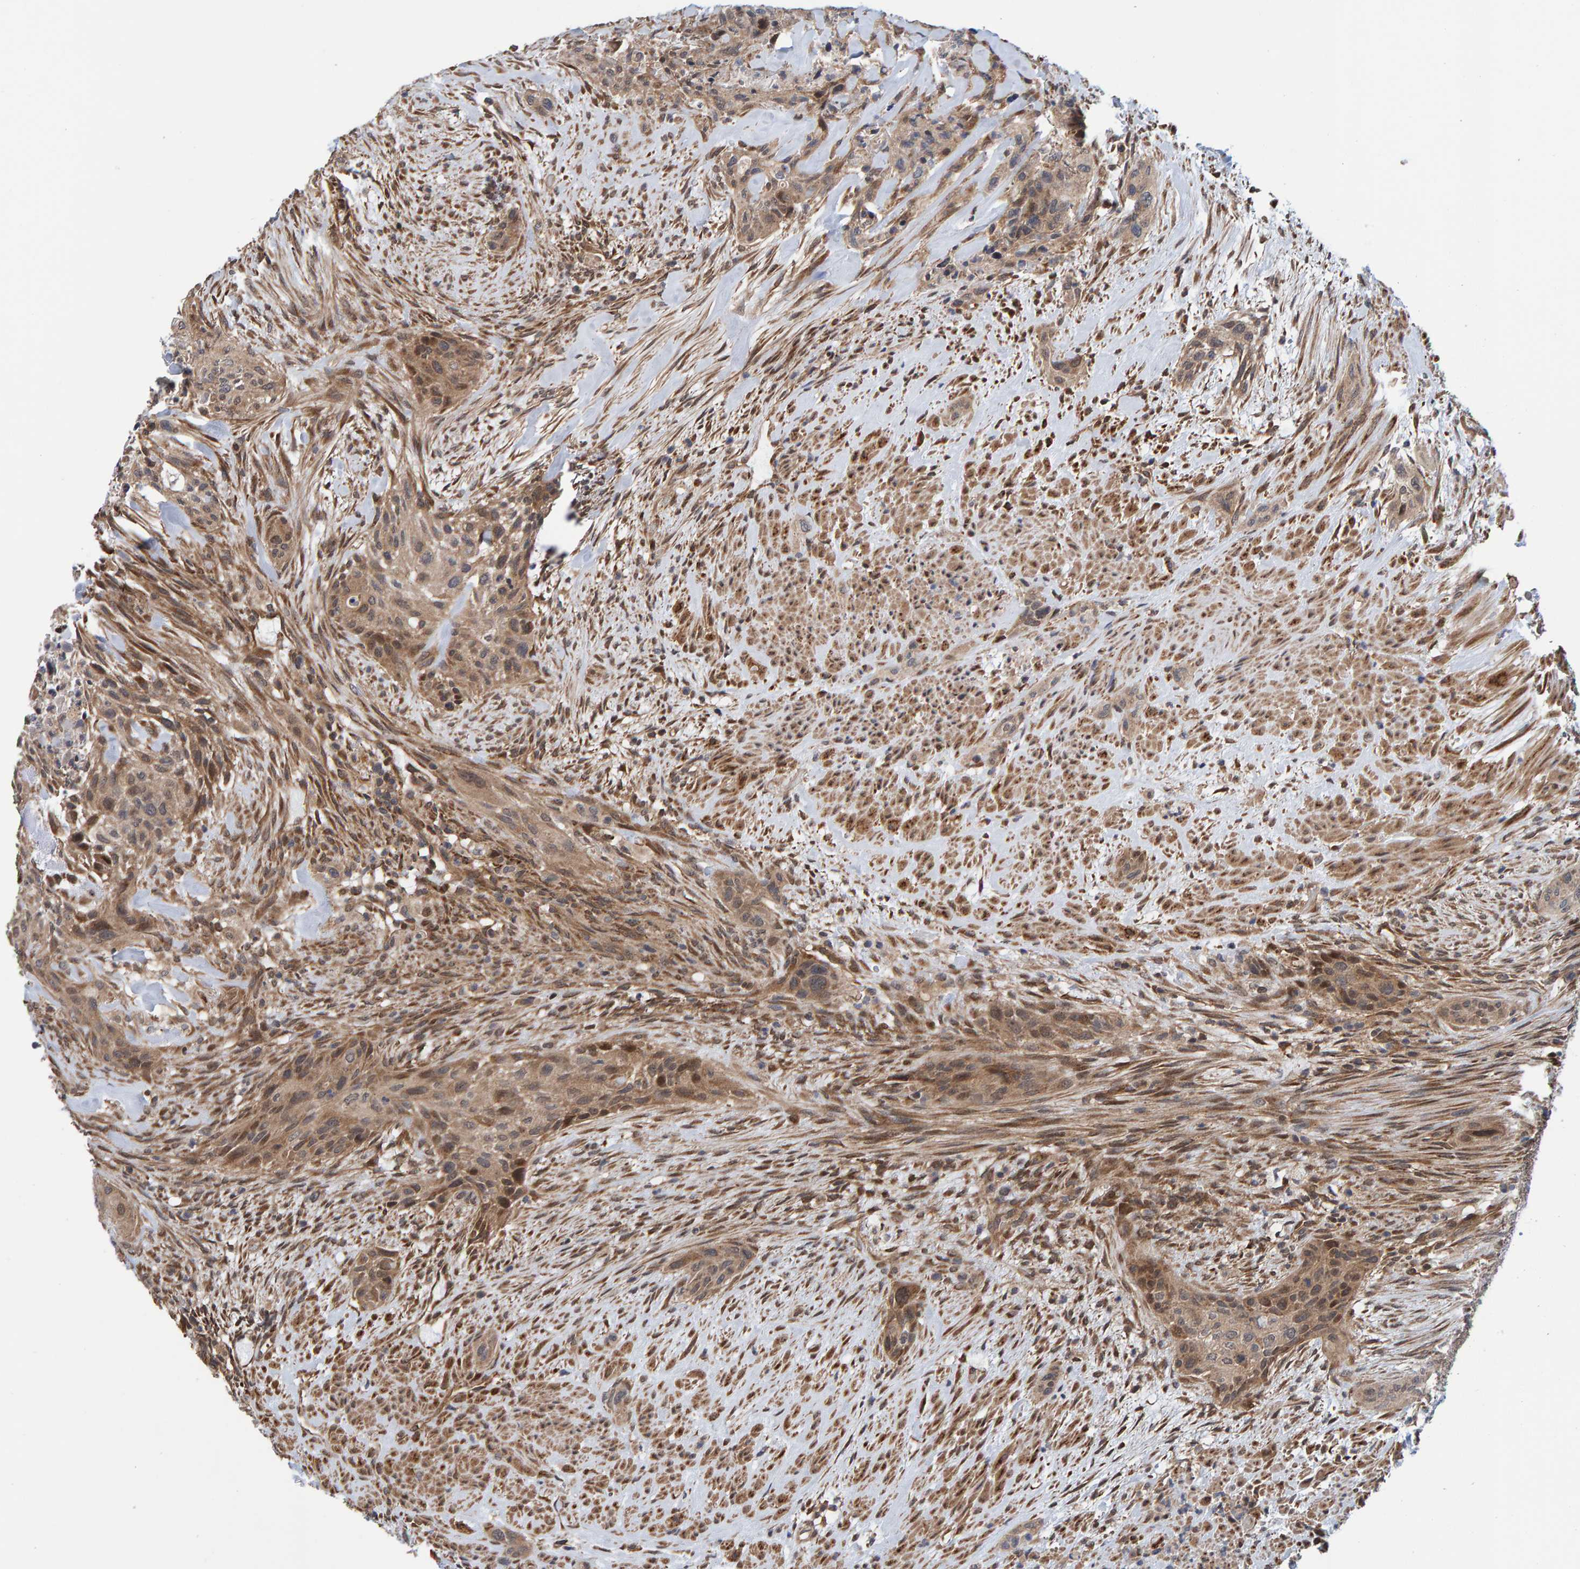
{"staining": {"intensity": "moderate", "quantity": ">75%", "location": "cytoplasmic/membranous"}, "tissue": "urothelial cancer", "cell_type": "Tumor cells", "image_type": "cancer", "snomed": [{"axis": "morphology", "description": "Urothelial carcinoma, High grade"}, {"axis": "topography", "description": "Urinary bladder"}], "caption": "The histopathology image displays staining of urothelial cancer, revealing moderate cytoplasmic/membranous protein expression (brown color) within tumor cells.", "gene": "SCRN2", "patient": {"sex": "male", "age": 35}}